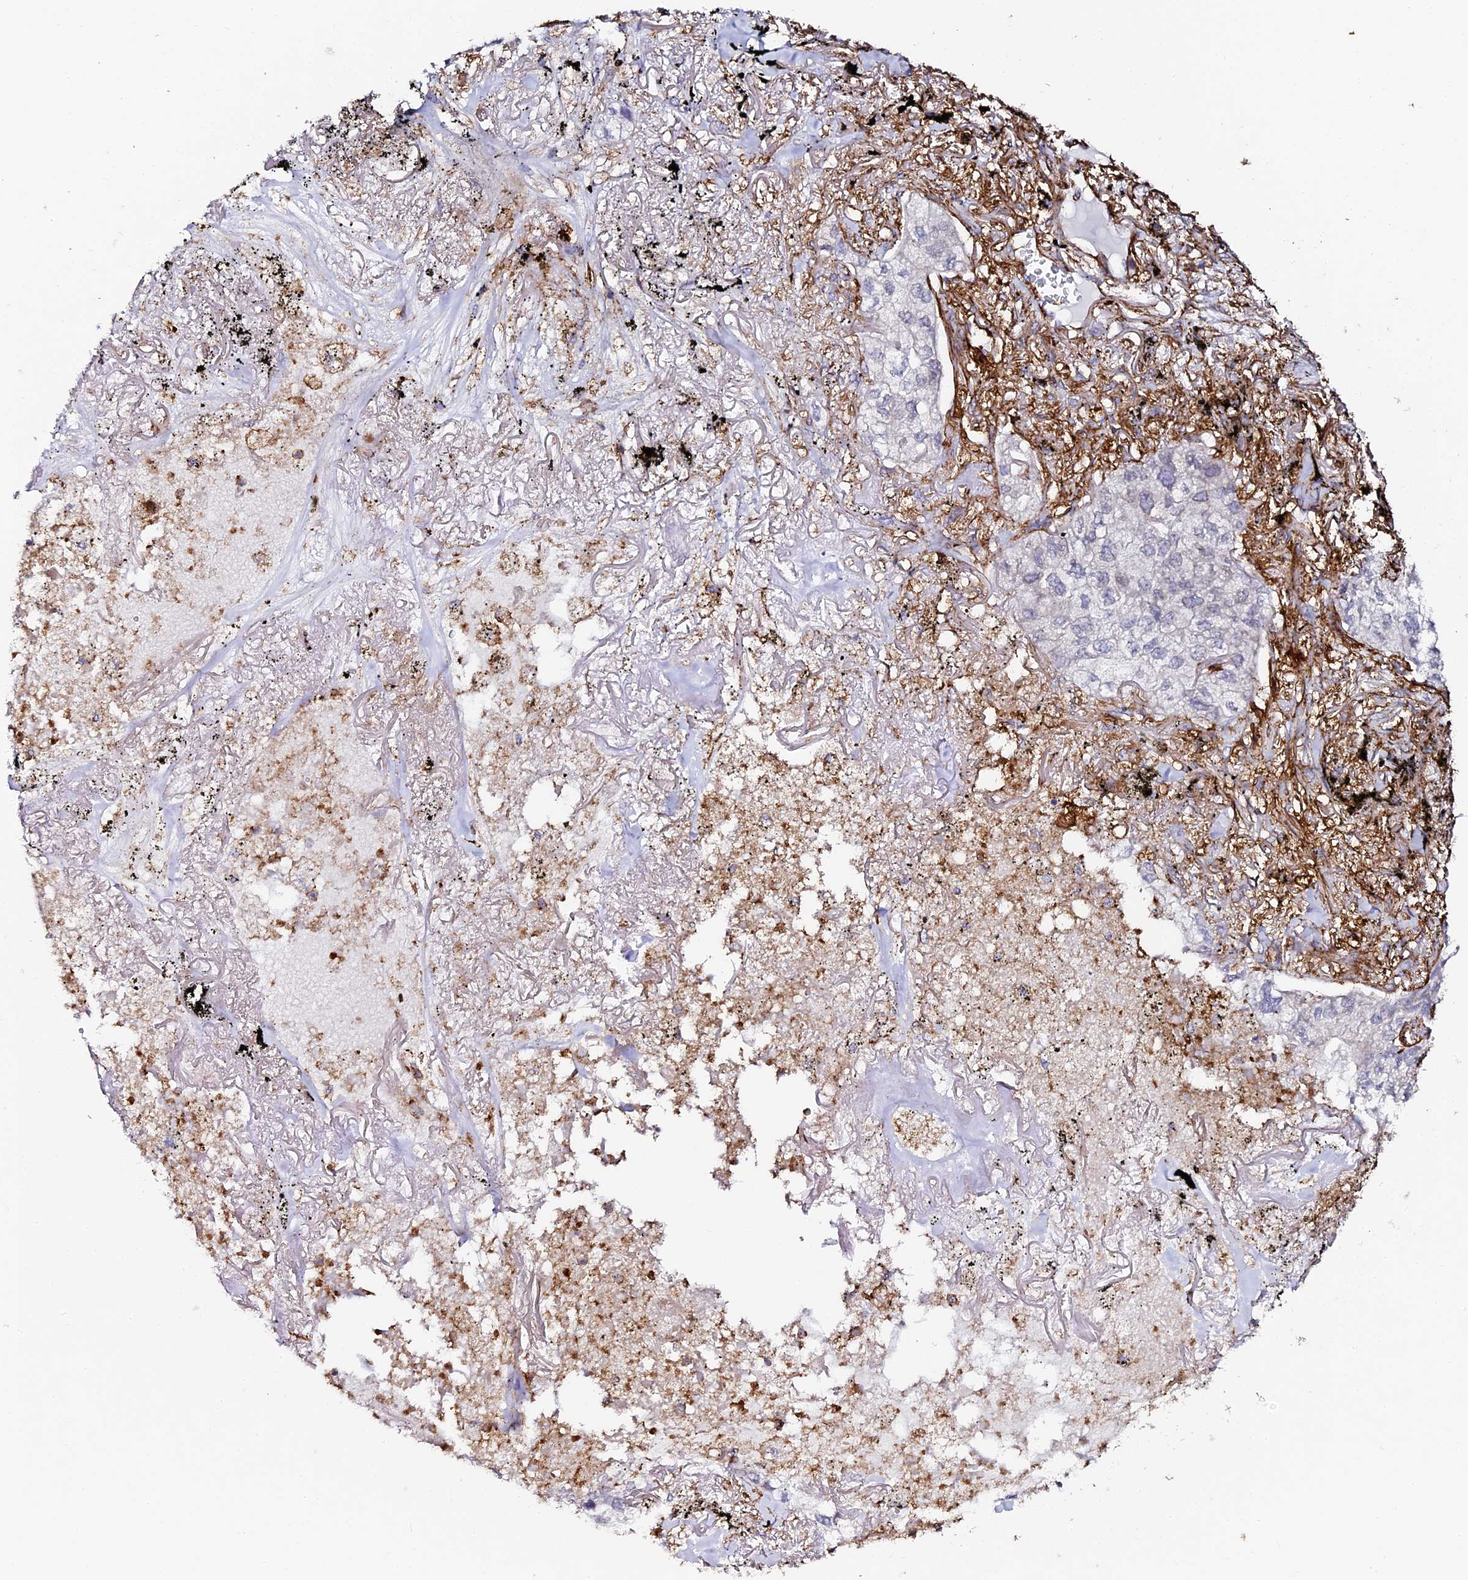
{"staining": {"intensity": "negative", "quantity": "none", "location": "none"}, "tissue": "lung cancer", "cell_type": "Tumor cells", "image_type": "cancer", "snomed": [{"axis": "morphology", "description": "Adenocarcinoma, NOS"}, {"axis": "topography", "description": "Lung"}], "caption": "The micrograph displays no staining of tumor cells in lung cancer (adenocarcinoma).", "gene": "AAAS", "patient": {"sex": "male", "age": 65}}